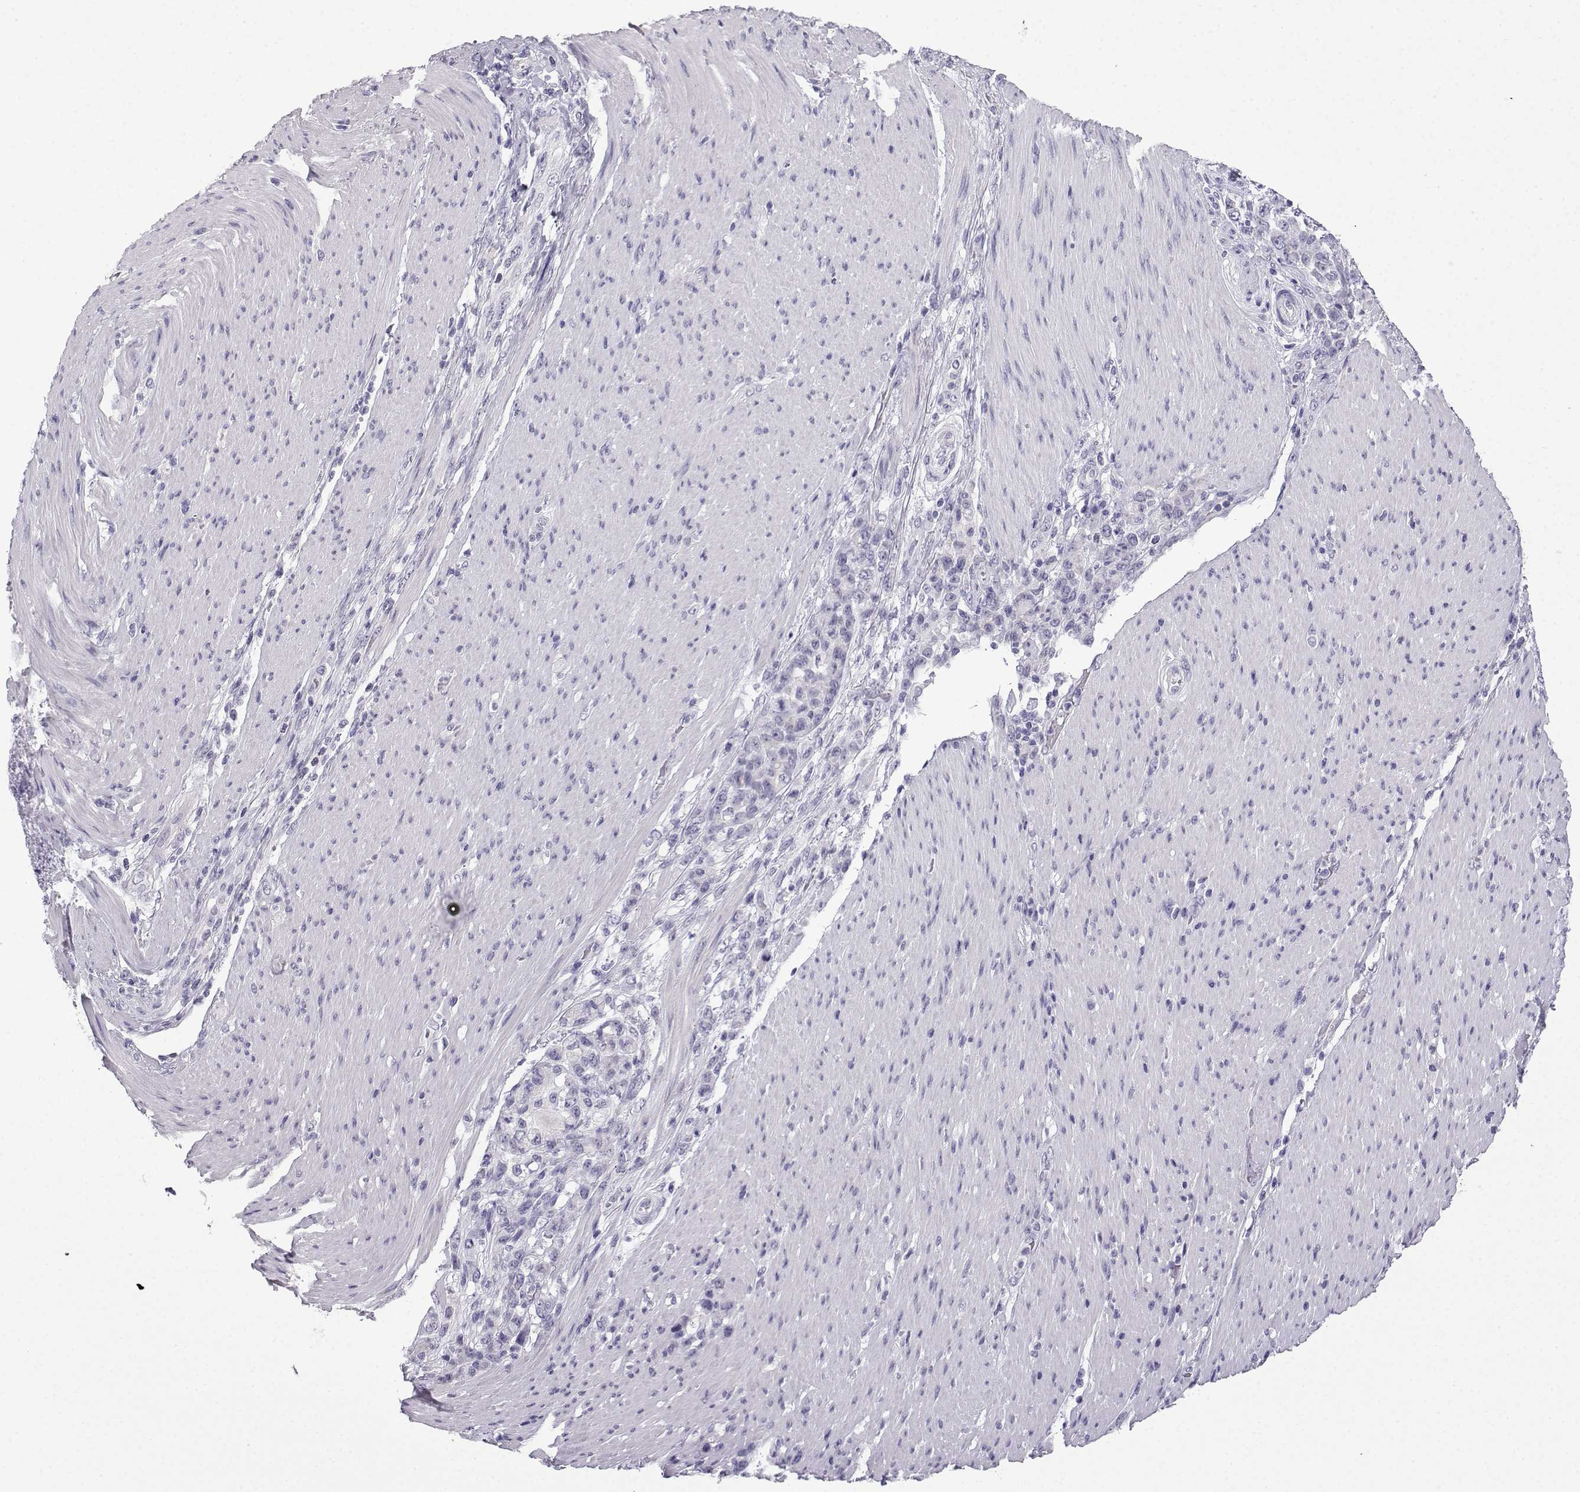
{"staining": {"intensity": "negative", "quantity": "none", "location": "none"}, "tissue": "stomach cancer", "cell_type": "Tumor cells", "image_type": "cancer", "snomed": [{"axis": "morphology", "description": "Adenocarcinoma, NOS"}, {"axis": "topography", "description": "Stomach"}], "caption": "Tumor cells show no significant protein expression in stomach cancer (adenocarcinoma). (Brightfield microscopy of DAB IHC at high magnification).", "gene": "ACRBP", "patient": {"sex": "female", "age": 79}}